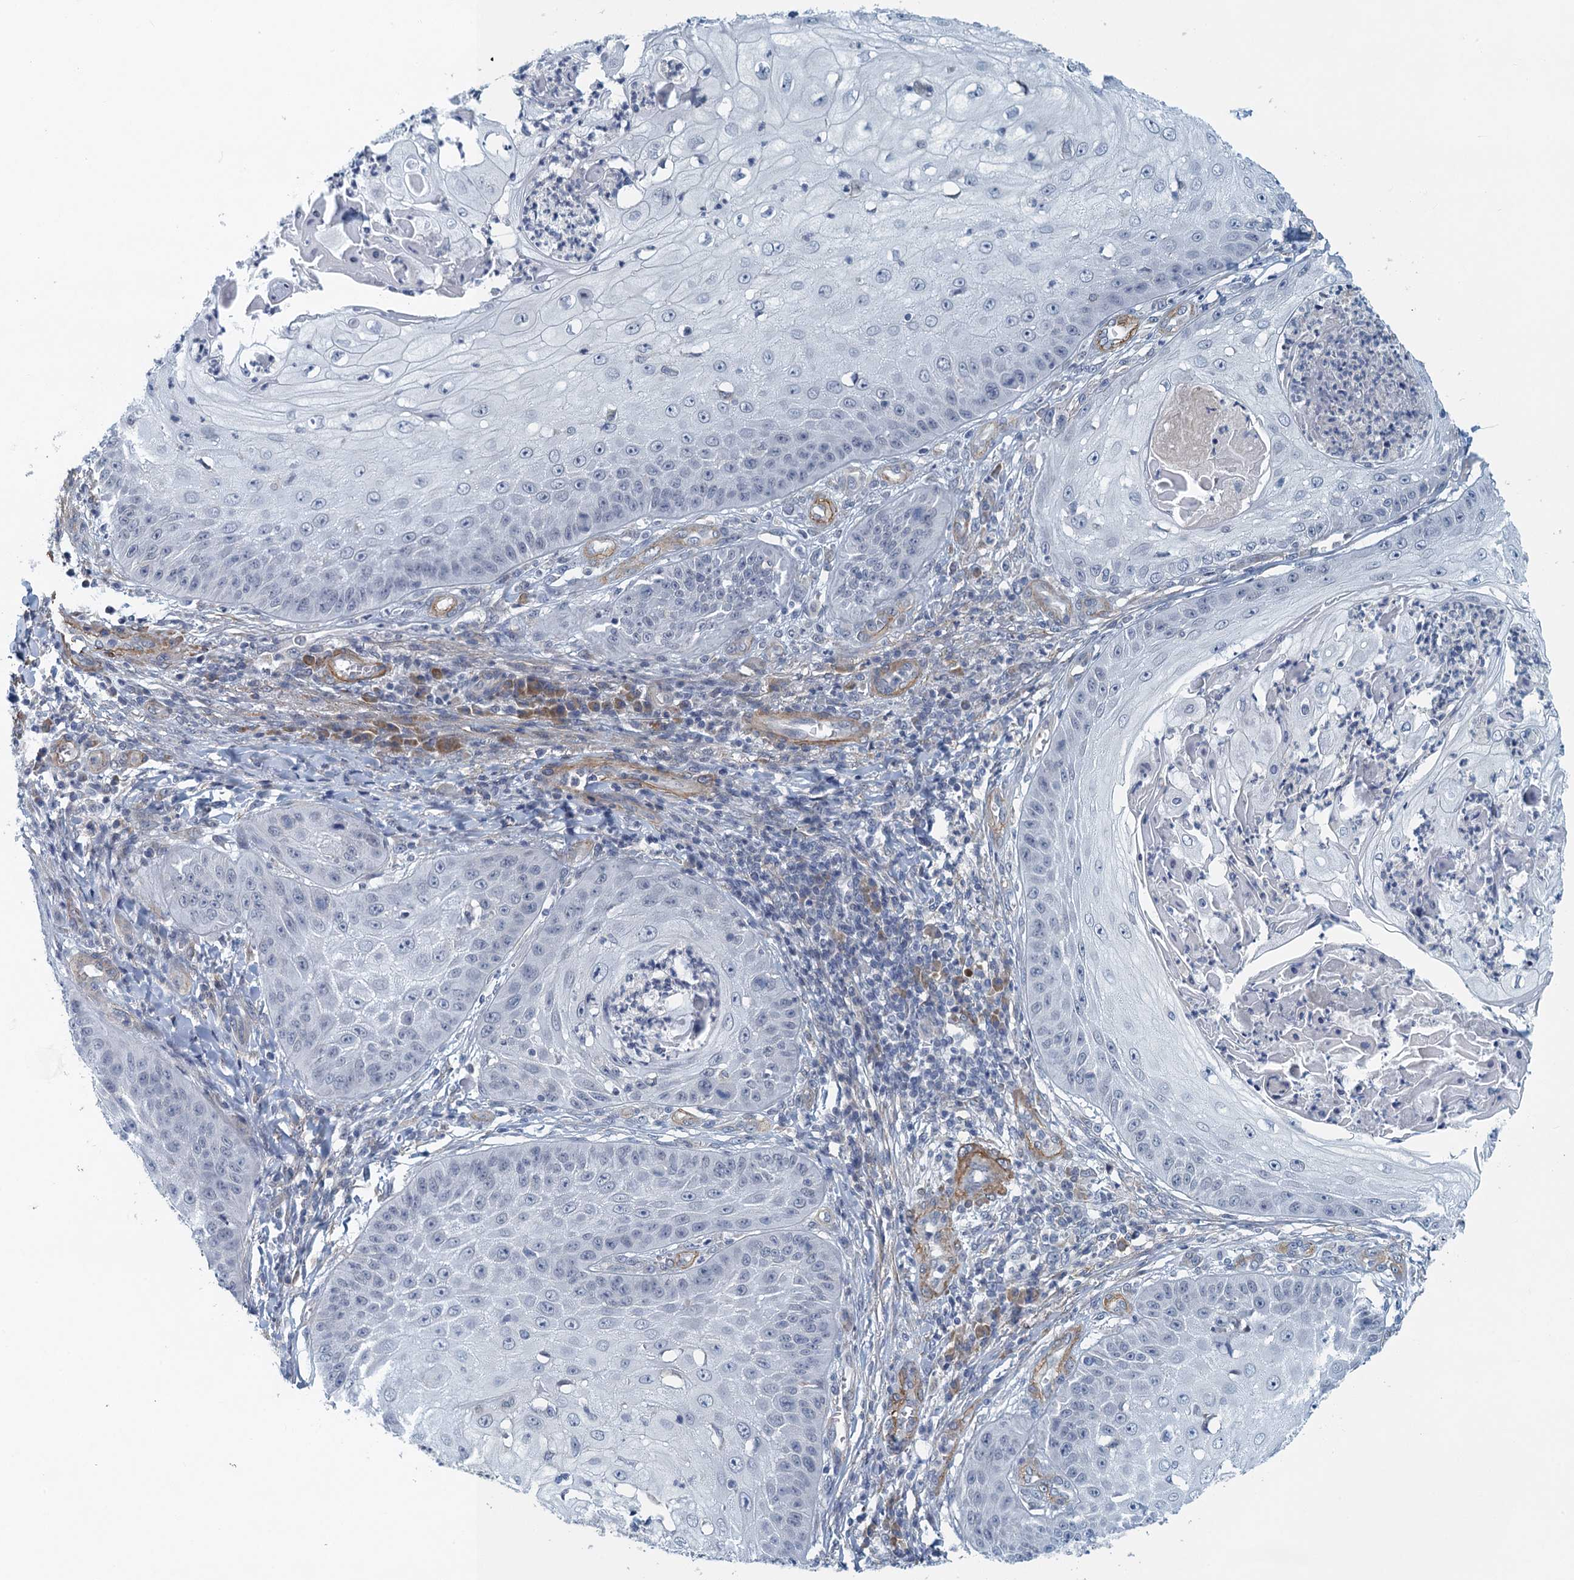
{"staining": {"intensity": "negative", "quantity": "none", "location": "none"}, "tissue": "skin cancer", "cell_type": "Tumor cells", "image_type": "cancer", "snomed": [{"axis": "morphology", "description": "Squamous cell carcinoma, NOS"}, {"axis": "topography", "description": "Skin"}], "caption": "An IHC histopathology image of skin squamous cell carcinoma is shown. There is no staining in tumor cells of skin squamous cell carcinoma. (Immunohistochemistry, brightfield microscopy, high magnification).", "gene": "ALG2", "patient": {"sex": "male", "age": 70}}